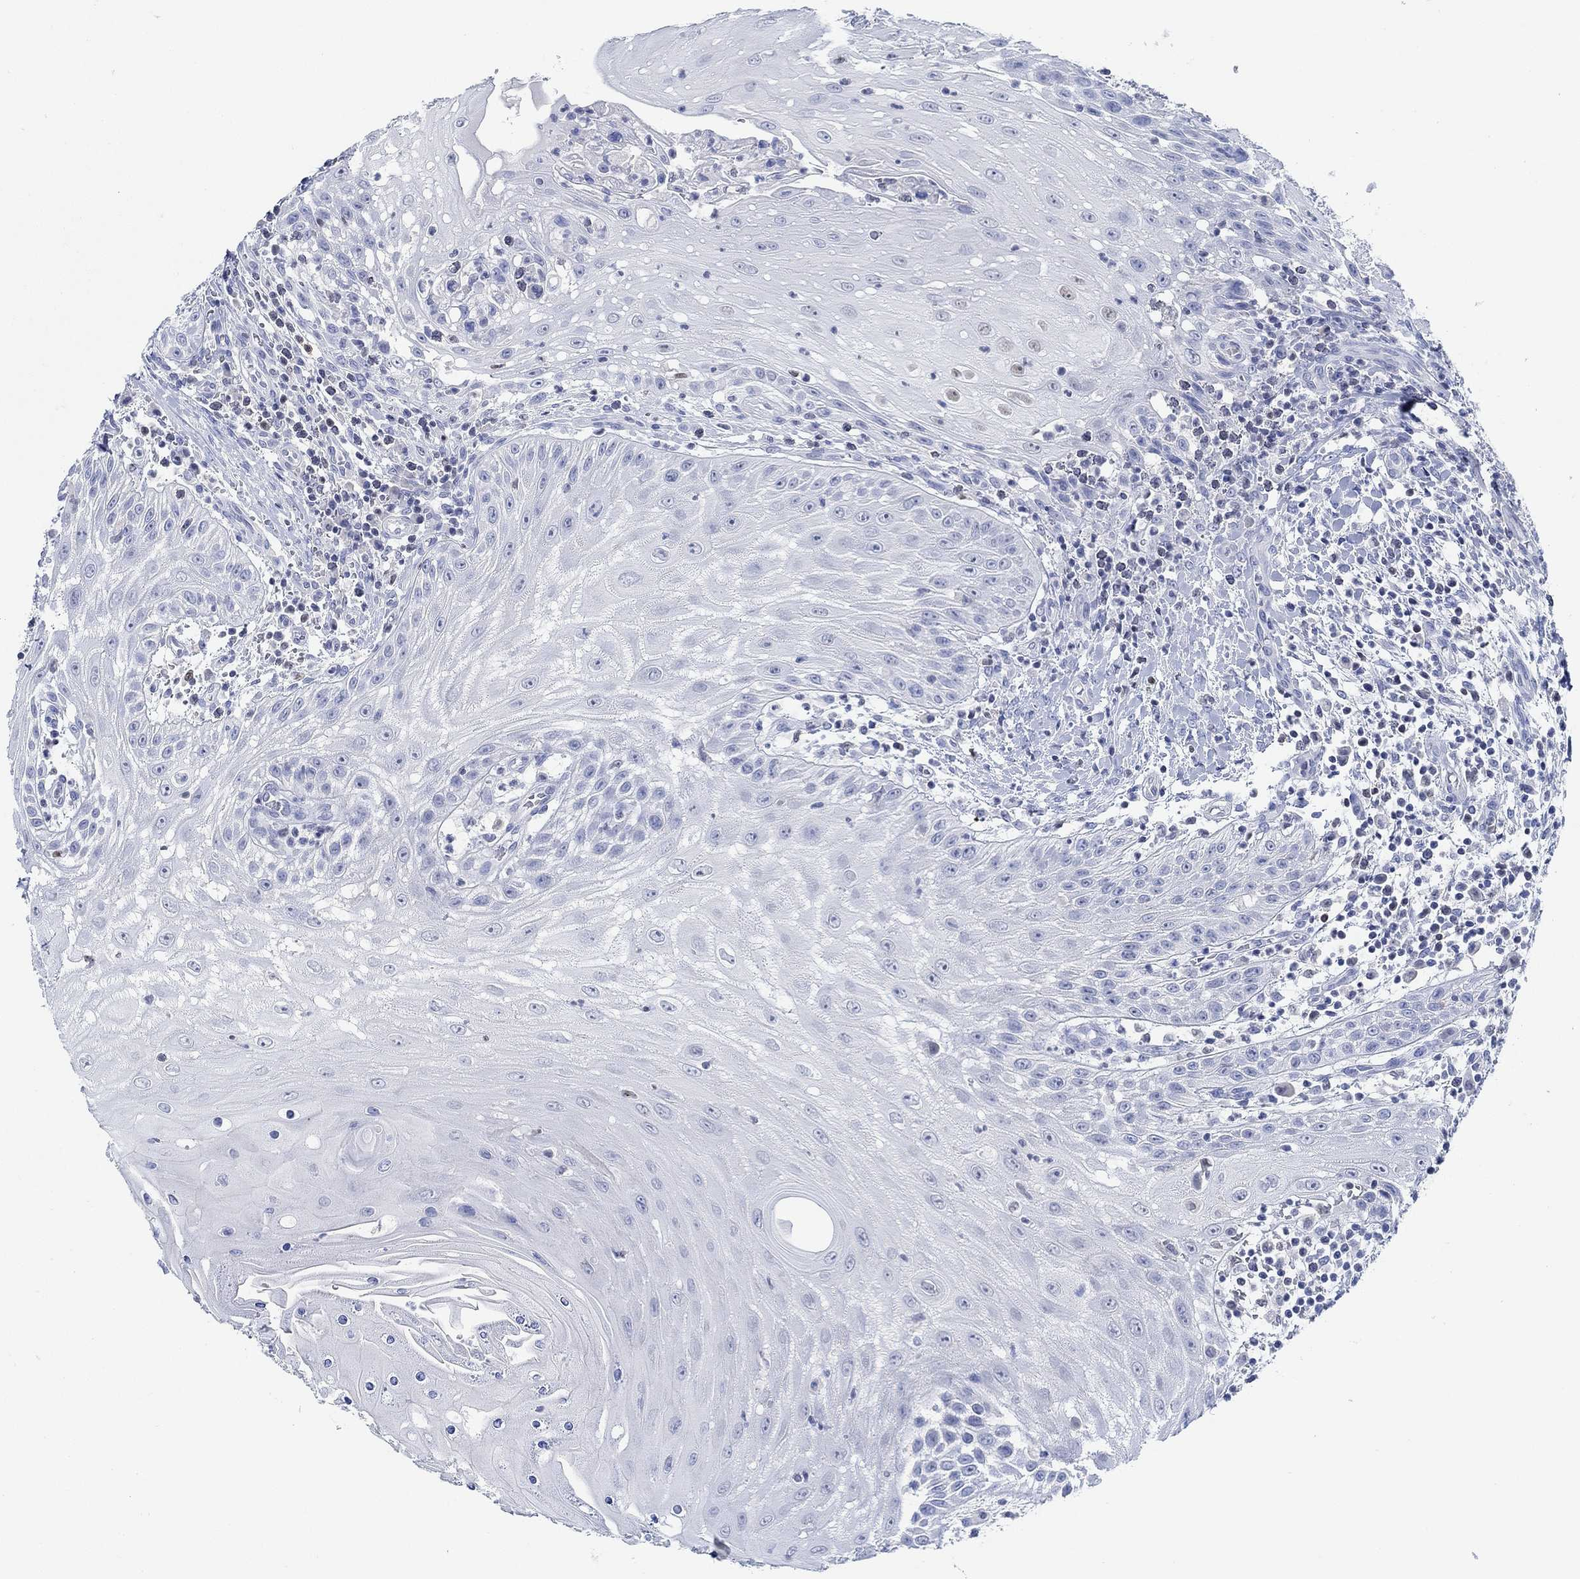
{"staining": {"intensity": "negative", "quantity": "none", "location": "none"}, "tissue": "head and neck cancer", "cell_type": "Tumor cells", "image_type": "cancer", "snomed": [{"axis": "morphology", "description": "Squamous cell carcinoma, NOS"}, {"axis": "topography", "description": "Oral tissue"}, {"axis": "topography", "description": "Head-Neck"}], "caption": "Histopathology image shows no significant protein staining in tumor cells of squamous cell carcinoma (head and neck).", "gene": "PPP1R17", "patient": {"sex": "male", "age": 58}}